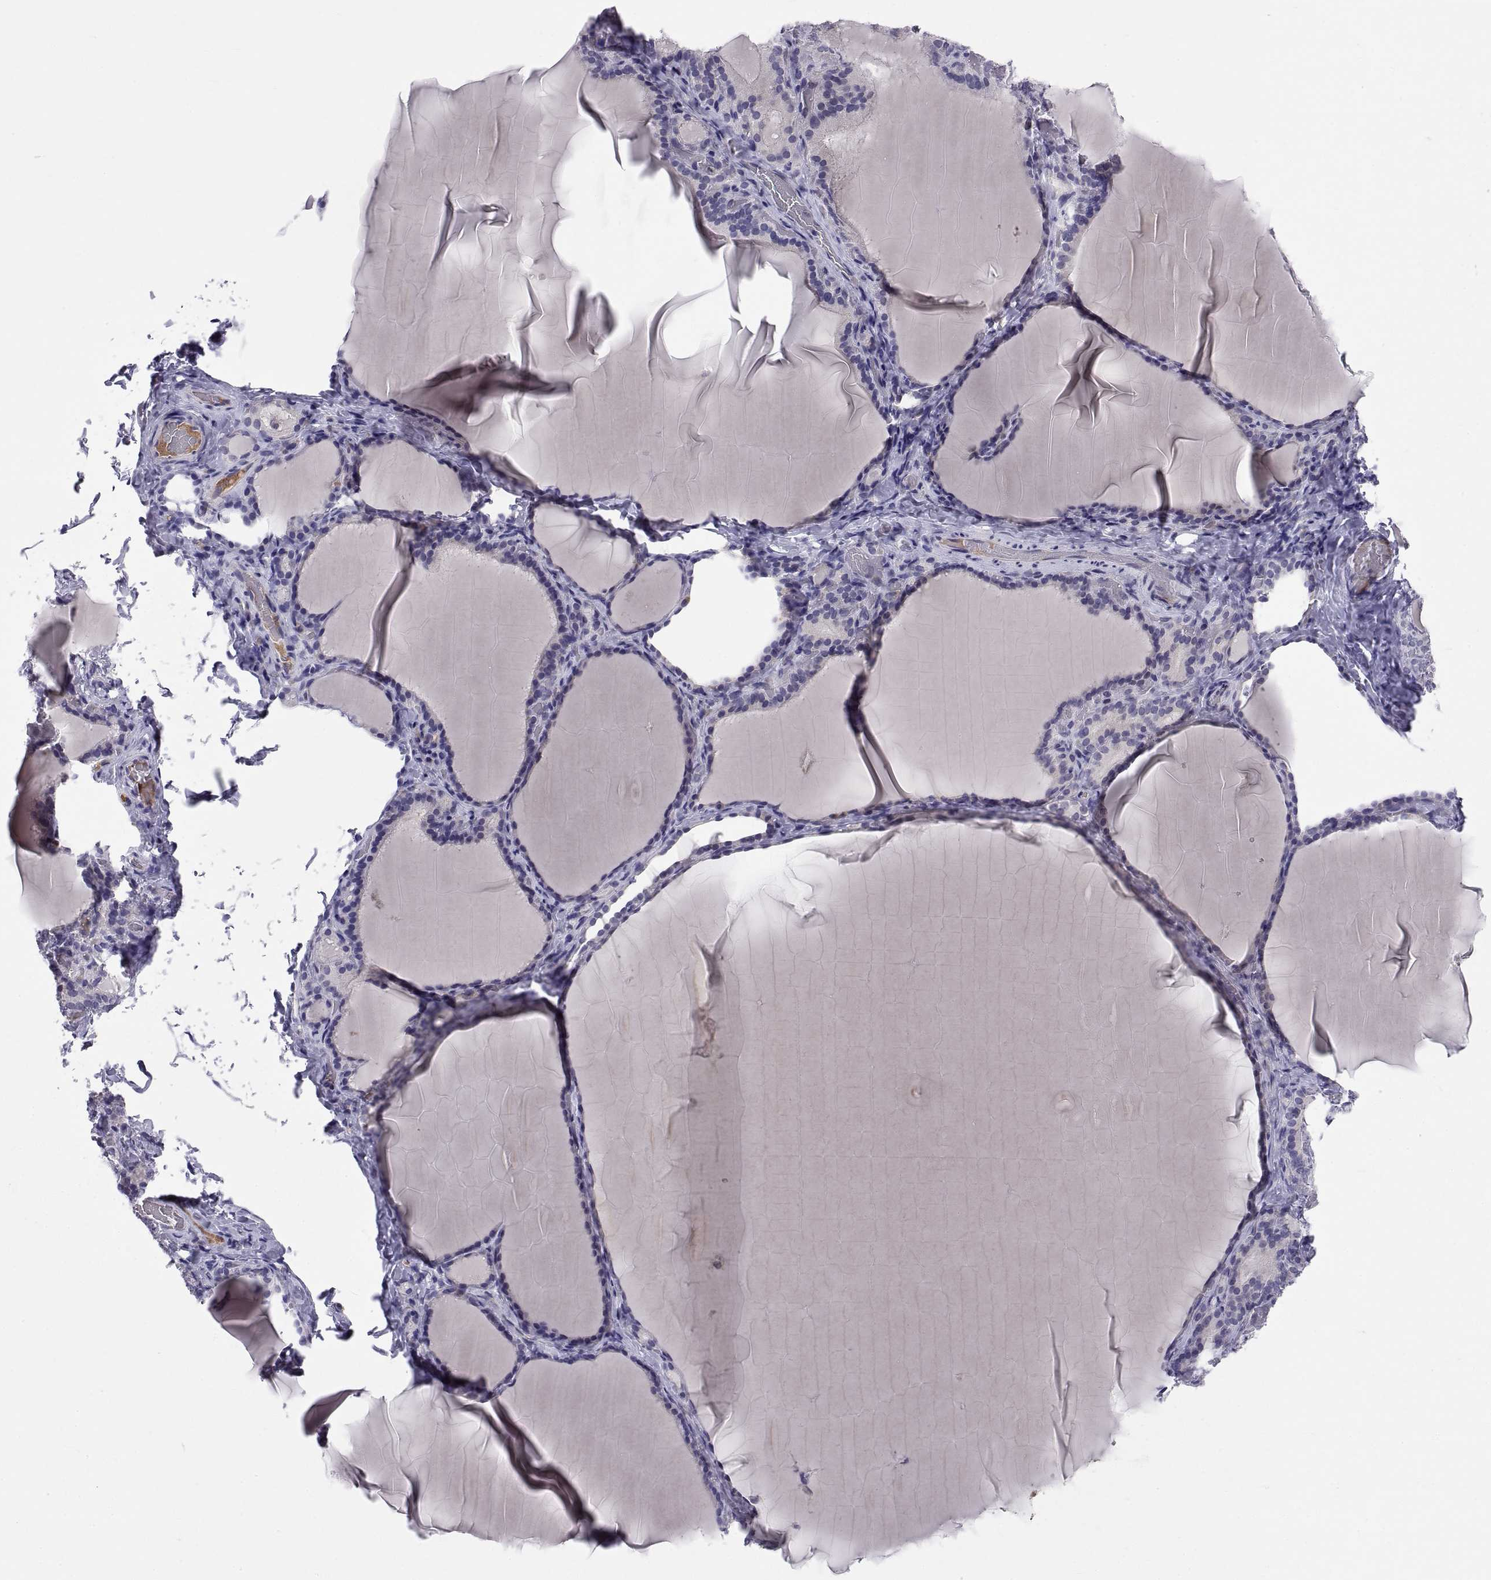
{"staining": {"intensity": "negative", "quantity": "none", "location": "none"}, "tissue": "thyroid gland", "cell_type": "Glandular cells", "image_type": "normal", "snomed": [{"axis": "morphology", "description": "Normal tissue, NOS"}, {"axis": "morphology", "description": "Hyperplasia, NOS"}, {"axis": "topography", "description": "Thyroid gland"}], "caption": "Protein analysis of unremarkable thyroid gland exhibits no significant expression in glandular cells. Nuclei are stained in blue.", "gene": "PKP1", "patient": {"sex": "female", "age": 27}}